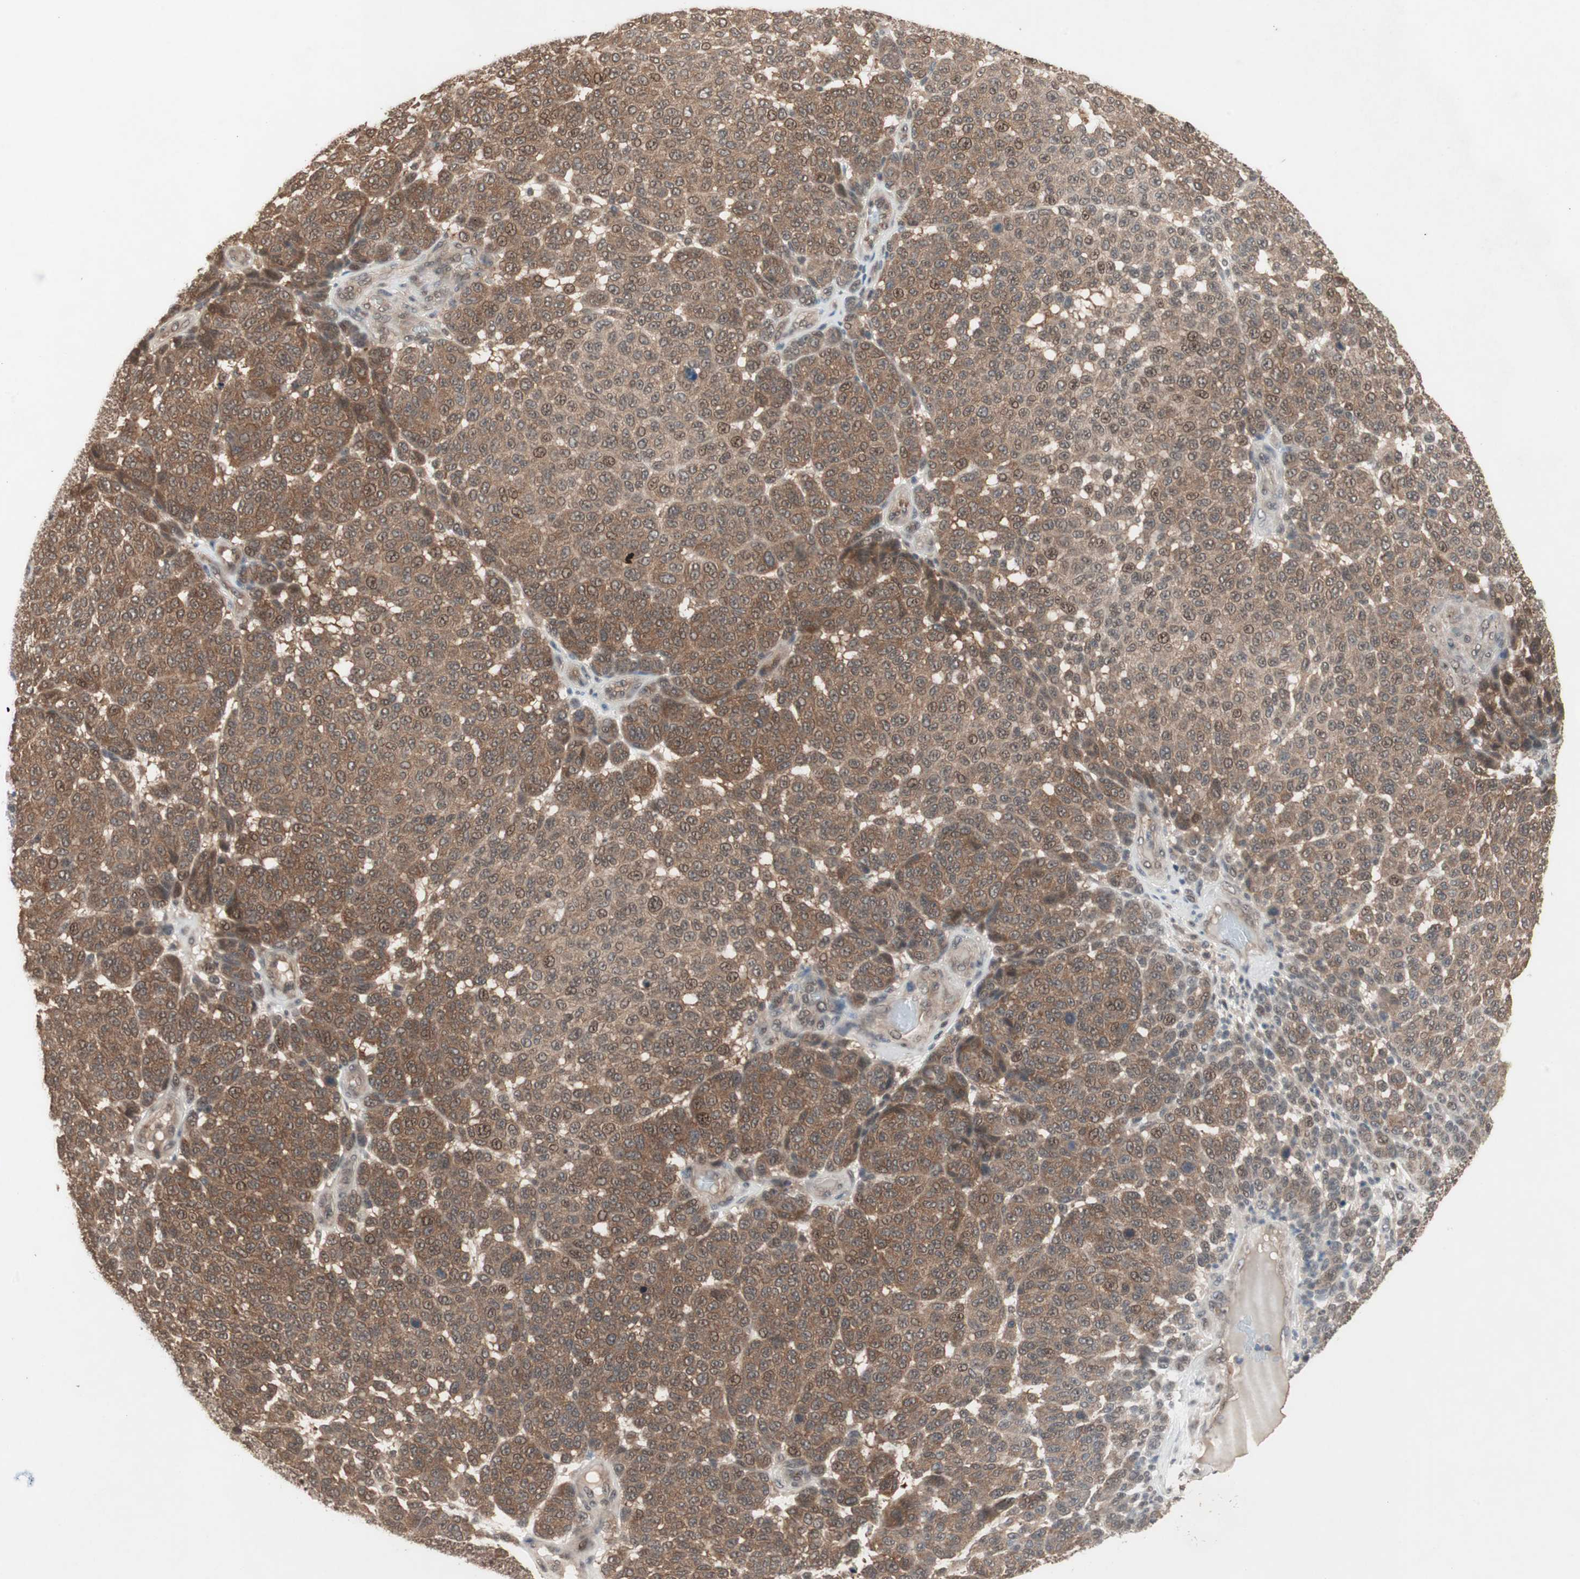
{"staining": {"intensity": "moderate", "quantity": ">75%", "location": "cytoplasmic/membranous,nuclear"}, "tissue": "melanoma", "cell_type": "Tumor cells", "image_type": "cancer", "snomed": [{"axis": "morphology", "description": "Malignant melanoma, NOS"}, {"axis": "topography", "description": "Skin"}], "caption": "A micrograph of melanoma stained for a protein exhibits moderate cytoplasmic/membranous and nuclear brown staining in tumor cells.", "gene": "GART", "patient": {"sex": "male", "age": 59}}